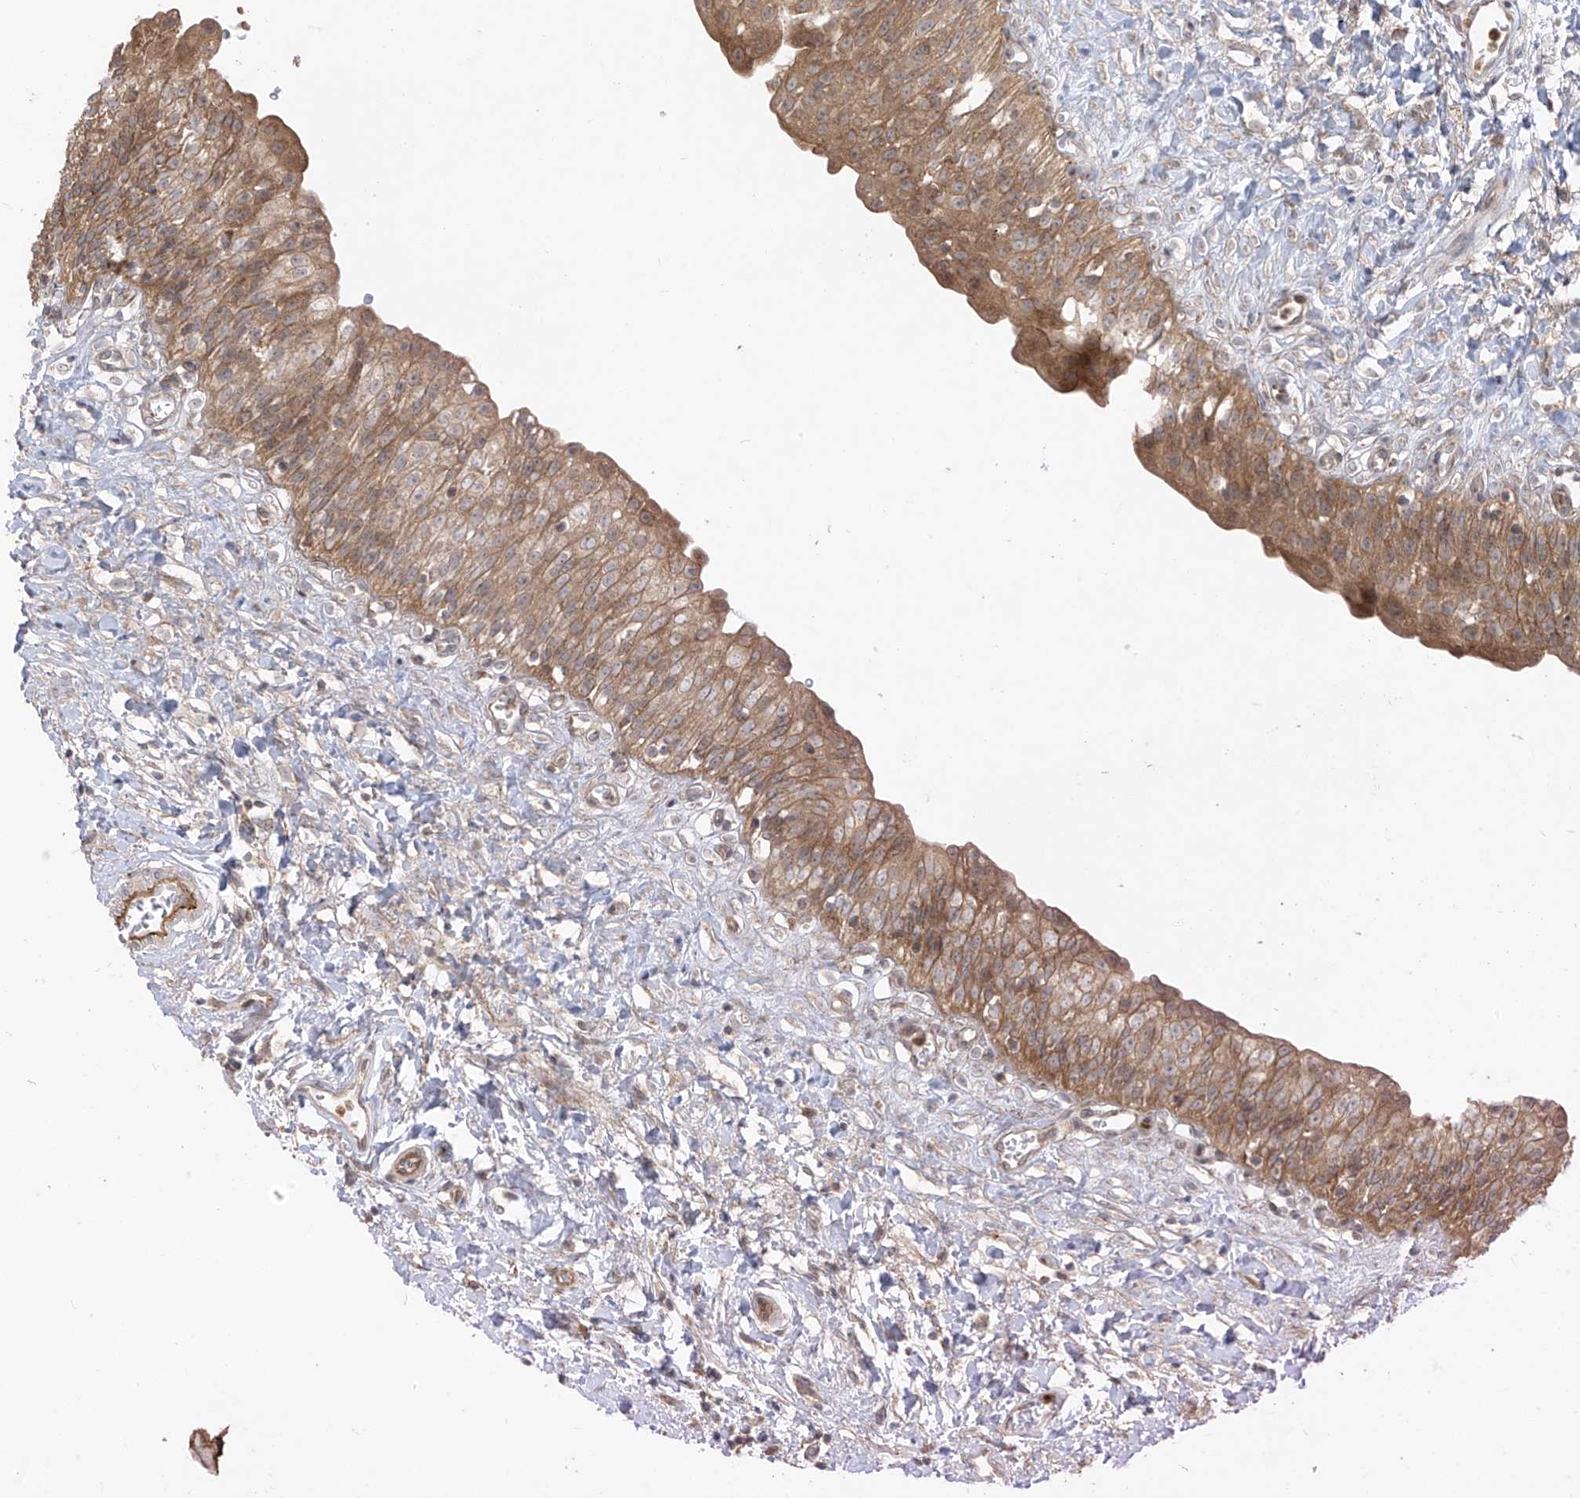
{"staining": {"intensity": "moderate", "quantity": ">75%", "location": "cytoplasmic/membranous"}, "tissue": "urinary bladder", "cell_type": "Urothelial cells", "image_type": "normal", "snomed": [{"axis": "morphology", "description": "Normal tissue, NOS"}, {"axis": "topography", "description": "Urinary bladder"}], "caption": "Urinary bladder stained with immunohistochemistry shows moderate cytoplasmic/membranous expression in approximately >75% of urothelial cells. The staining is performed using DAB brown chromogen to label protein expression. The nuclei are counter-stained blue using hematoxylin.", "gene": "PDE11A", "patient": {"sex": "male", "age": 51}}